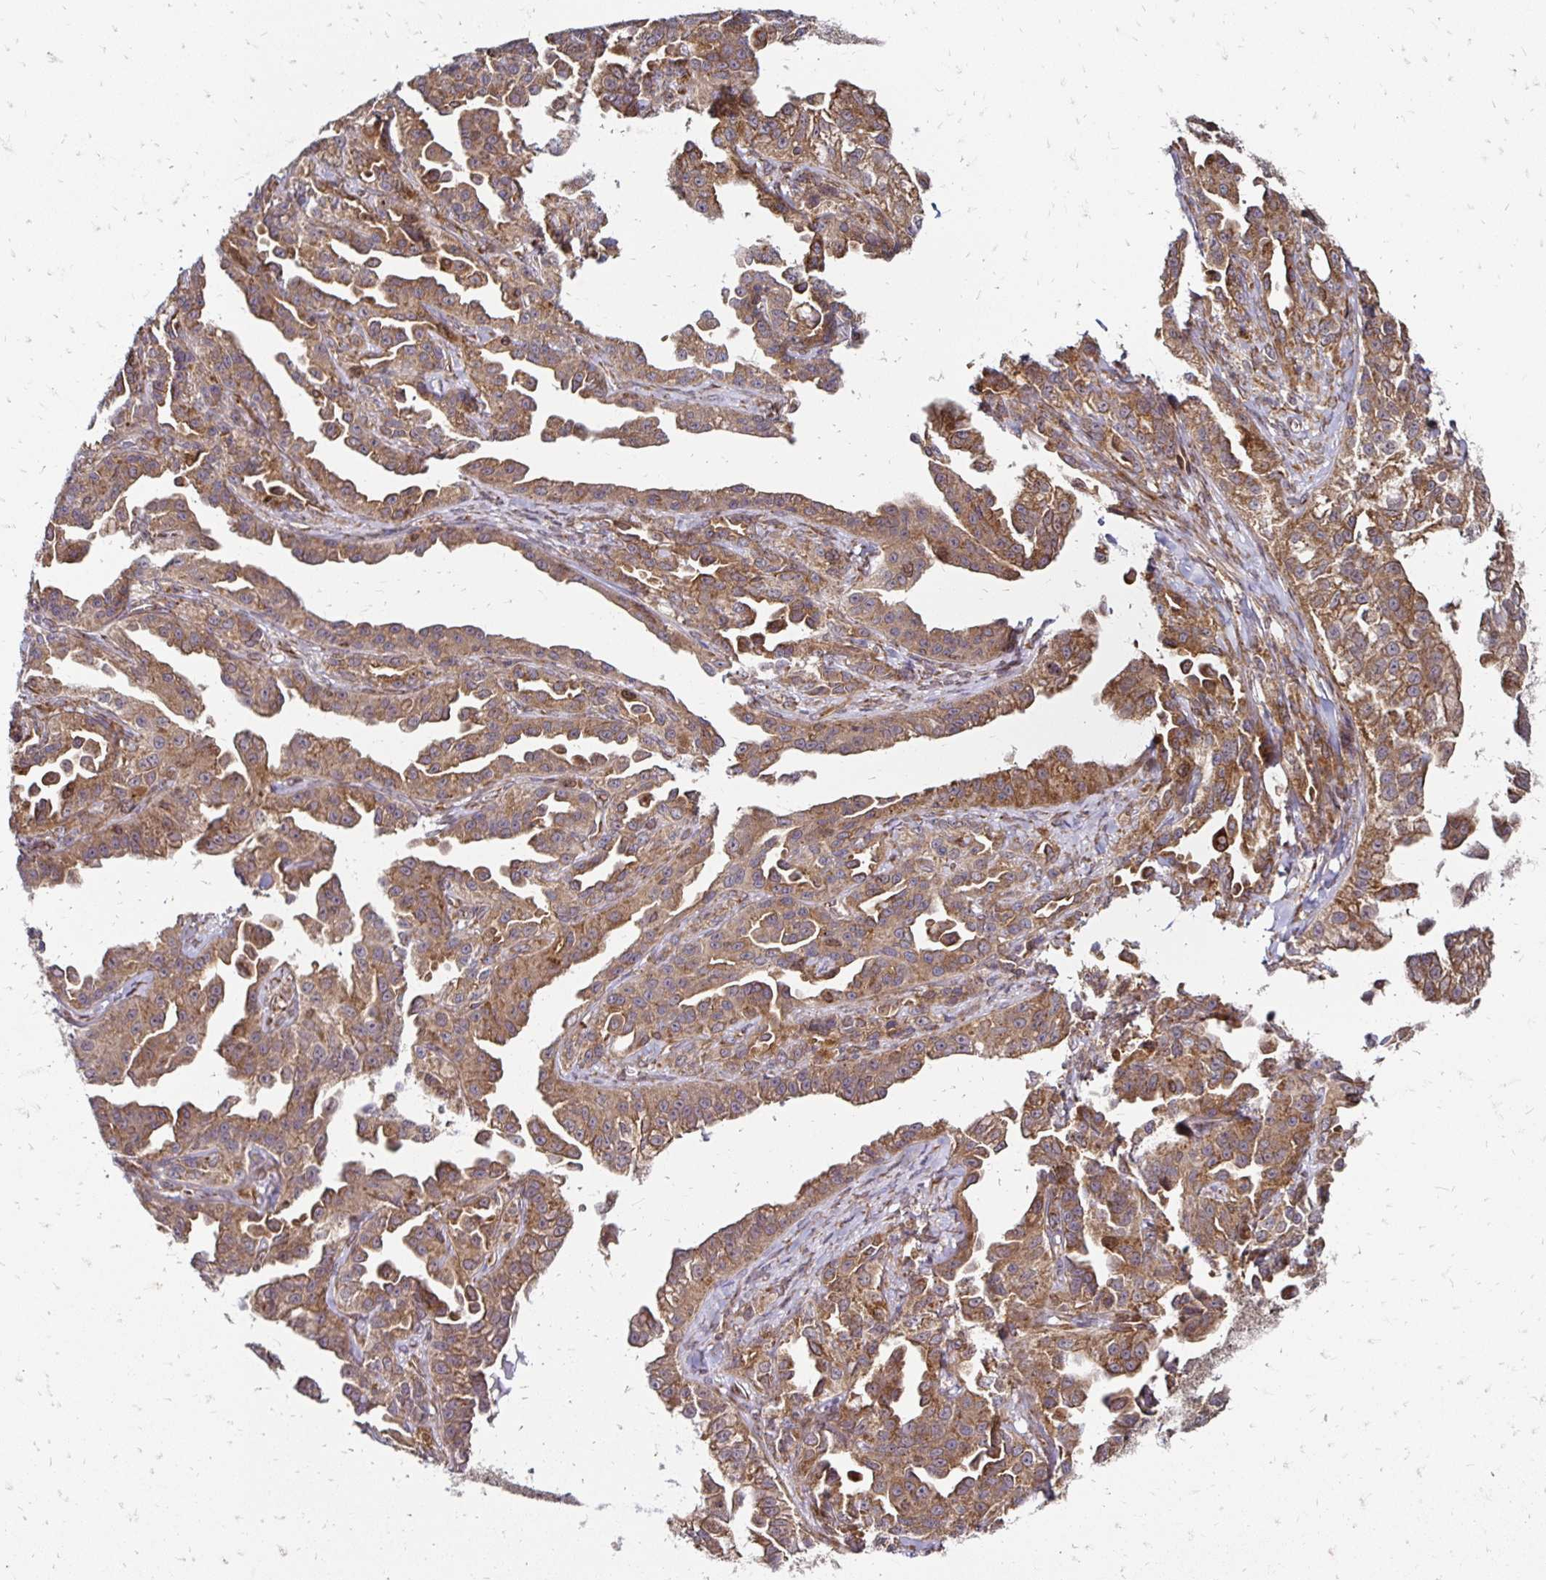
{"staining": {"intensity": "moderate", "quantity": ">75%", "location": "cytoplasmic/membranous"}, "tissue": "ovarian cancer", "cell_type": "Tumor cells", "image_type": "cancer", "snomed": [{"axis": "morphology", "description": "Cystadenocarcinoma, serous, NOS"}, {"axis": "topography", "description": "Ovary"}], "caption": "Tumor cells display medium levels of moderate cytoplasmic/membranous staining in approximately >75% of cells in ovarian serous cystadenocarcinoma. The protein of interest is shown in brown color, while the nuclei are stained blue.", "gene": "ZW10", "patient": {"sex": "female", "age": 75}}